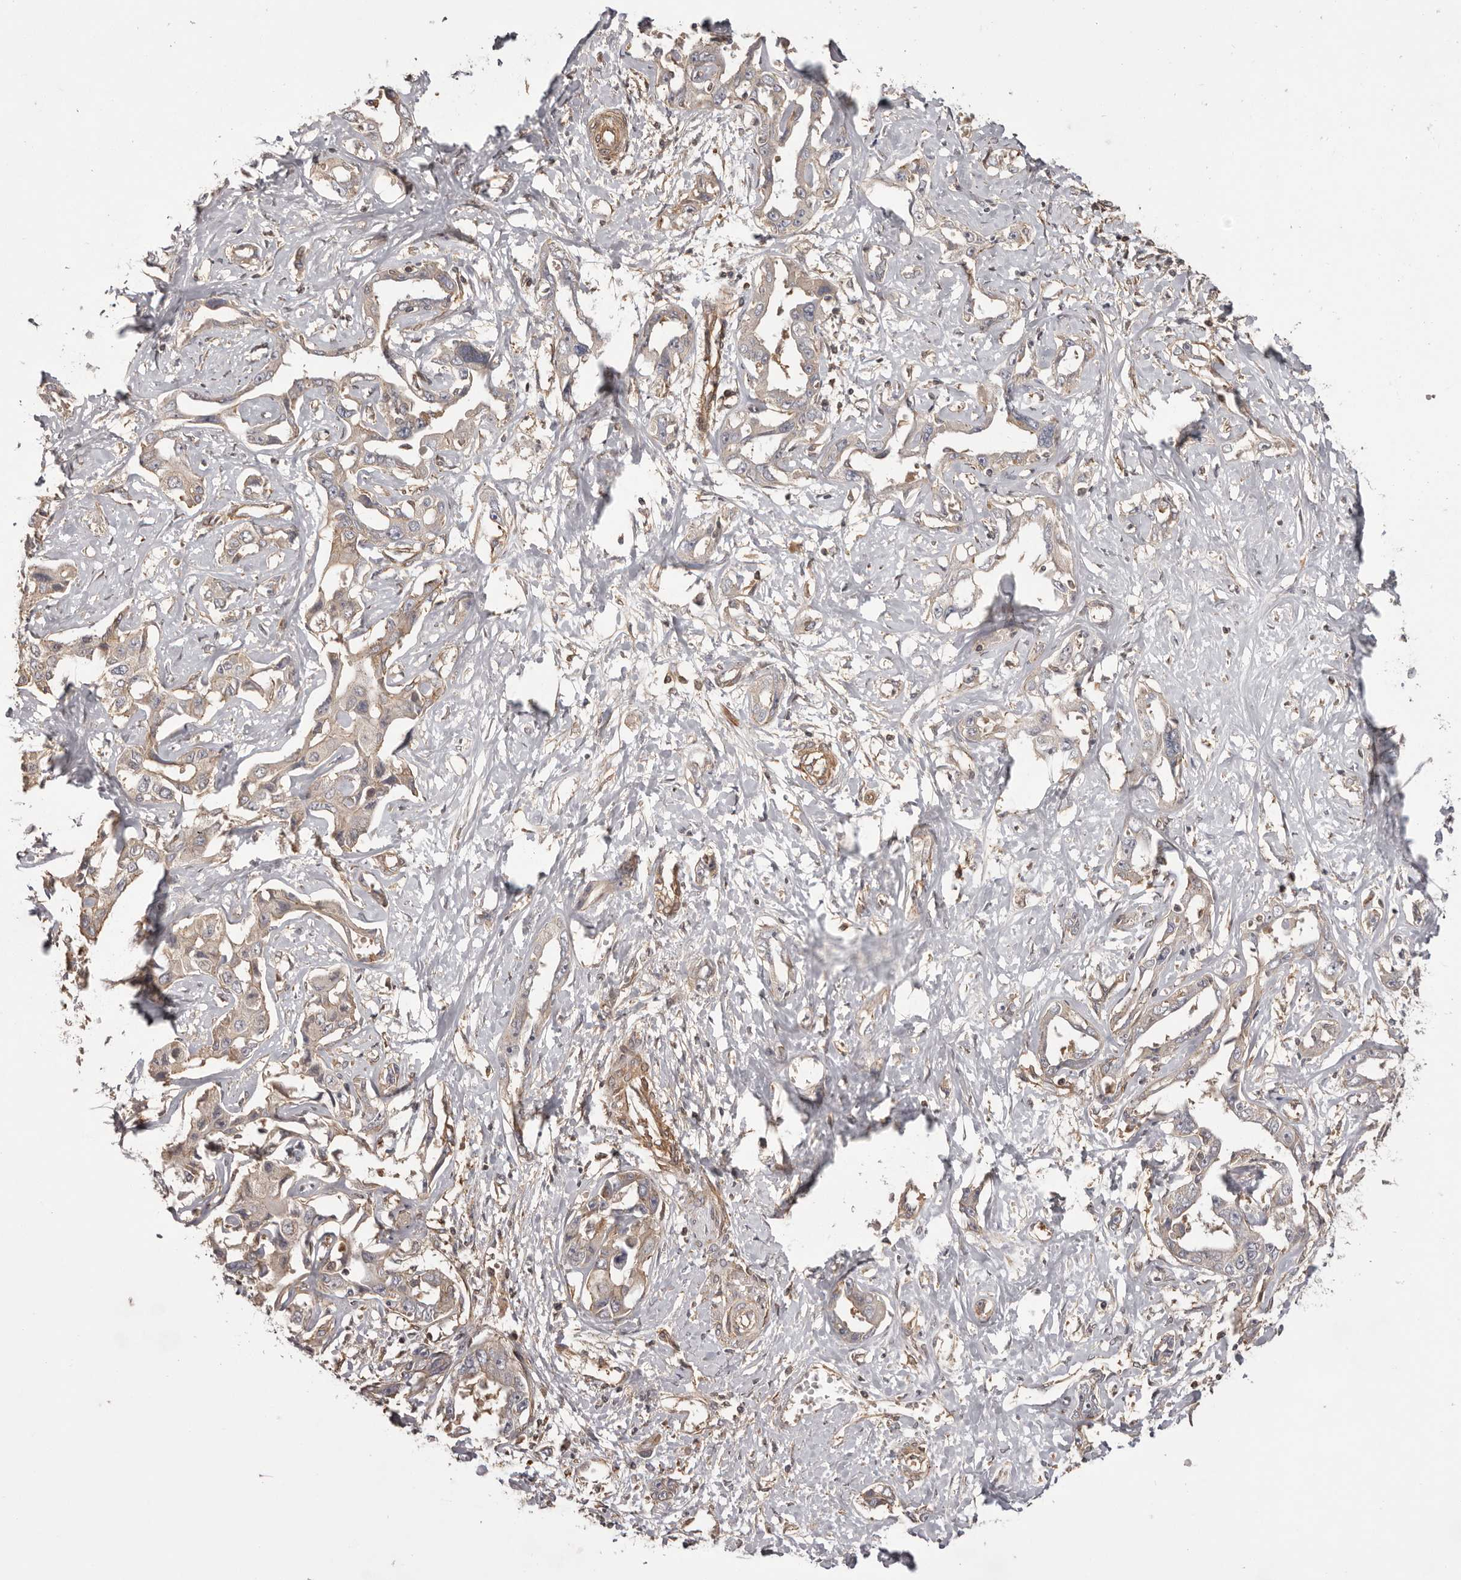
{"staining": {"intensity": "weak", "quantity": "<25%", "location": "cytoplasmic/membranous"}, "tissue": "liver cancer", "cell_type": "Tumor cells", "image_type": "cancer", "snomed": [{"axis": "morphology", "description": "Cholangiocarcinoma"}, {"axis": "topography", "description": "Liver"}], "caption": "The IHC micrograph has no significant staining in tumor cells of cholangiocarcinoma (liver) tissue. (DAB (3,3'-diaminobenzidine) immunohistochemistry visualized using brightfield microscopy, high magnification).", "gene": "NFKBIA", "patient": {"sex": "male", "age": 59}}